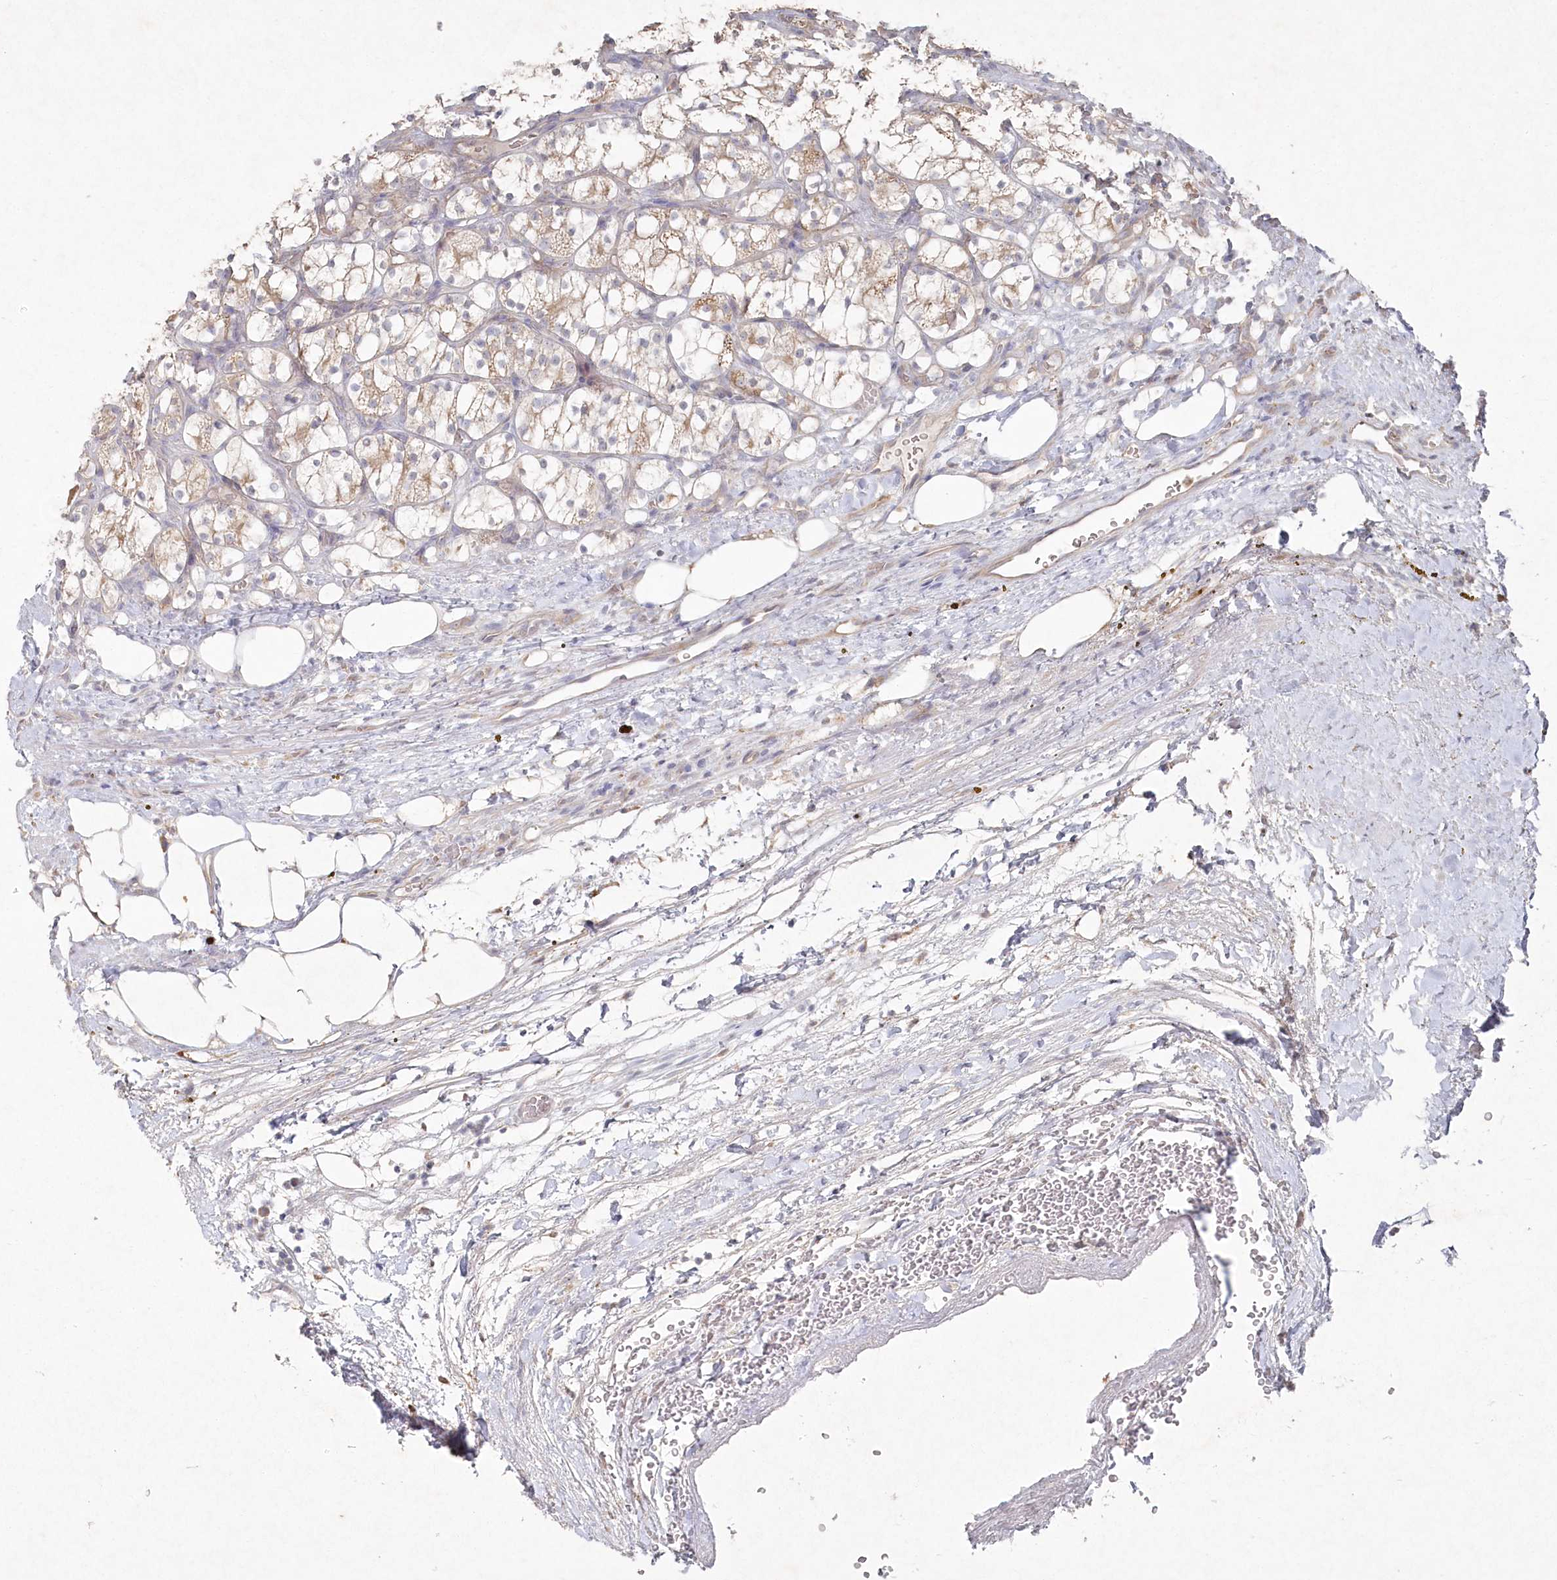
{"staining": {"intensity": "weak", "quantity": "<25%", "location": "cytoplasmic/membranous"}, "tissue": "renal cancer", "cell_type": "Tumor cells", "image_type": "cancer", "snomed": [{"axis": "morphology", "description": "Adenocarcinoma, NOS"}, {"axis": "topography", "description": "Kidney"}], "caption": "Immunohistochemistry (IHC) micrograph of neoplastic tissue: human renal cancer stained with DAB exhibits no significant protein staining in tumor cells.", "gene": "TGFBRAP1", "patient": {"sex": "female", "age": 69}}